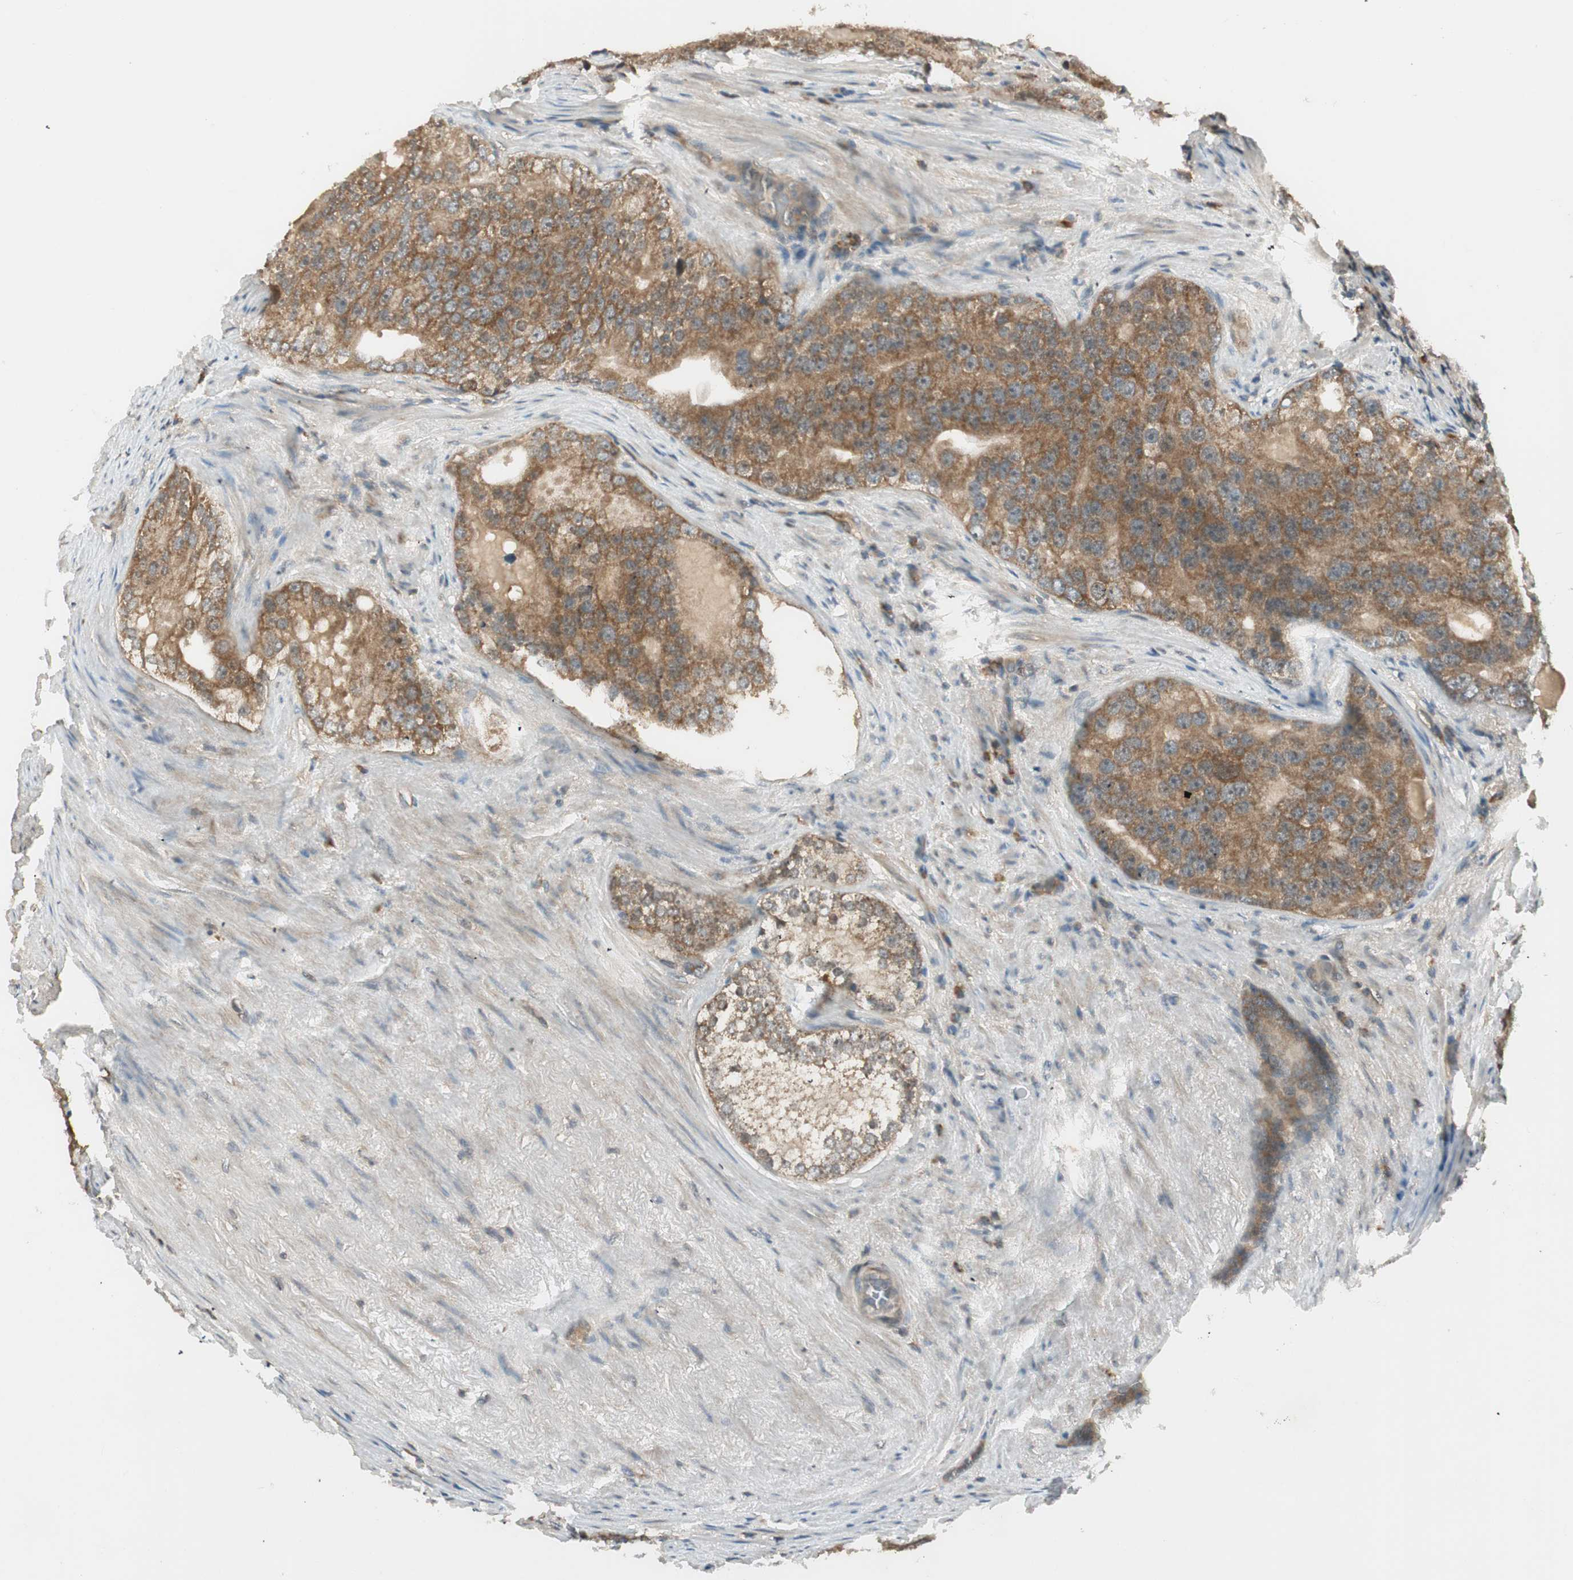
{"staining": {"intensity": "weak", "quantity": ">75%", "location": "cytoplasmic/membranous"}, "tissue": "prostate cancer", "cell_type": "Tumor cells", "image_type": "cancer", "snomed": [{"axis": "morphology", "description": "Adenocarcinoma, High grade"}, {"axis": "topography", "description": "Prostate"}], "caption": "High-magnification brightfield microscopy of prostate cancer (high-grade adenocarcinoma) stained with DAB (3,3'-diaminobenzidine) (brown) and counterstained with hematoxylin (blue). tumor cells exhibit weak cytoplasmic/membranous positivity is appreciated in approximately>75% of cells. The protein is stained brown, and the nuclei are stained in blue (DAB IHC with brightfield microscopy, high magnification).", "gene": "IPO5", "patient": {"sex": "male", "age": 66}}